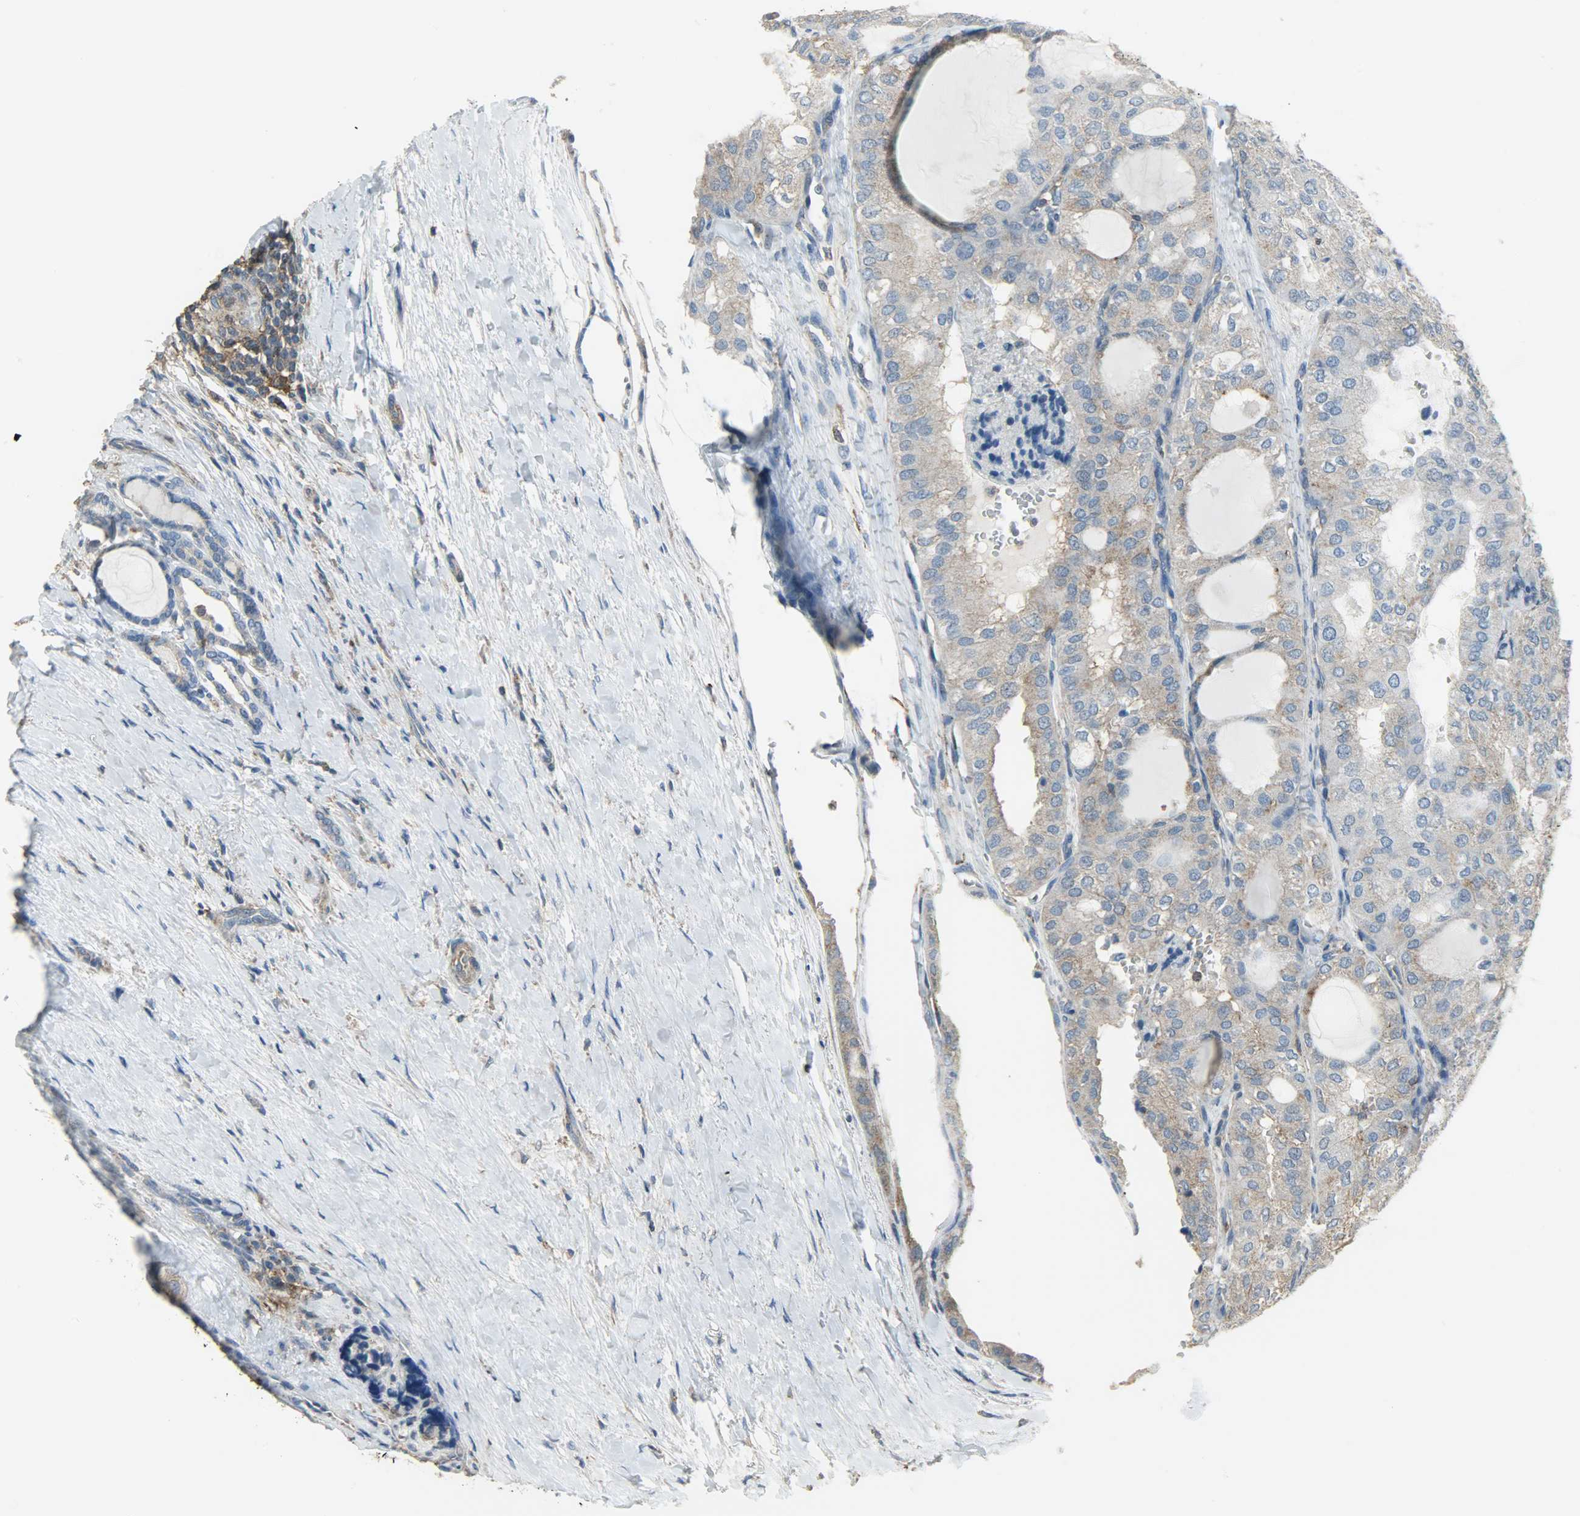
{"staining": {"intensity": "weak", "quantity": ">75%", "location": "cytoplasmic/membranous"}, "tissue": "thyroid cancer", "cell_type": "Tumor cells", "image_type": "cancer", "snomed": [{"axis": "morphology", "description": "Follicular adenoma carcinoma, NOS"}, {"axis": "topography", "description": "Thyroid gland"}], "caption": "A brown stain labels weak cytoplasmic/membranous positivity of a protein in thyroid cancer tumor cells.", "gene": "DNAJA4", "patient": {"sex": "male", "age": 75}}